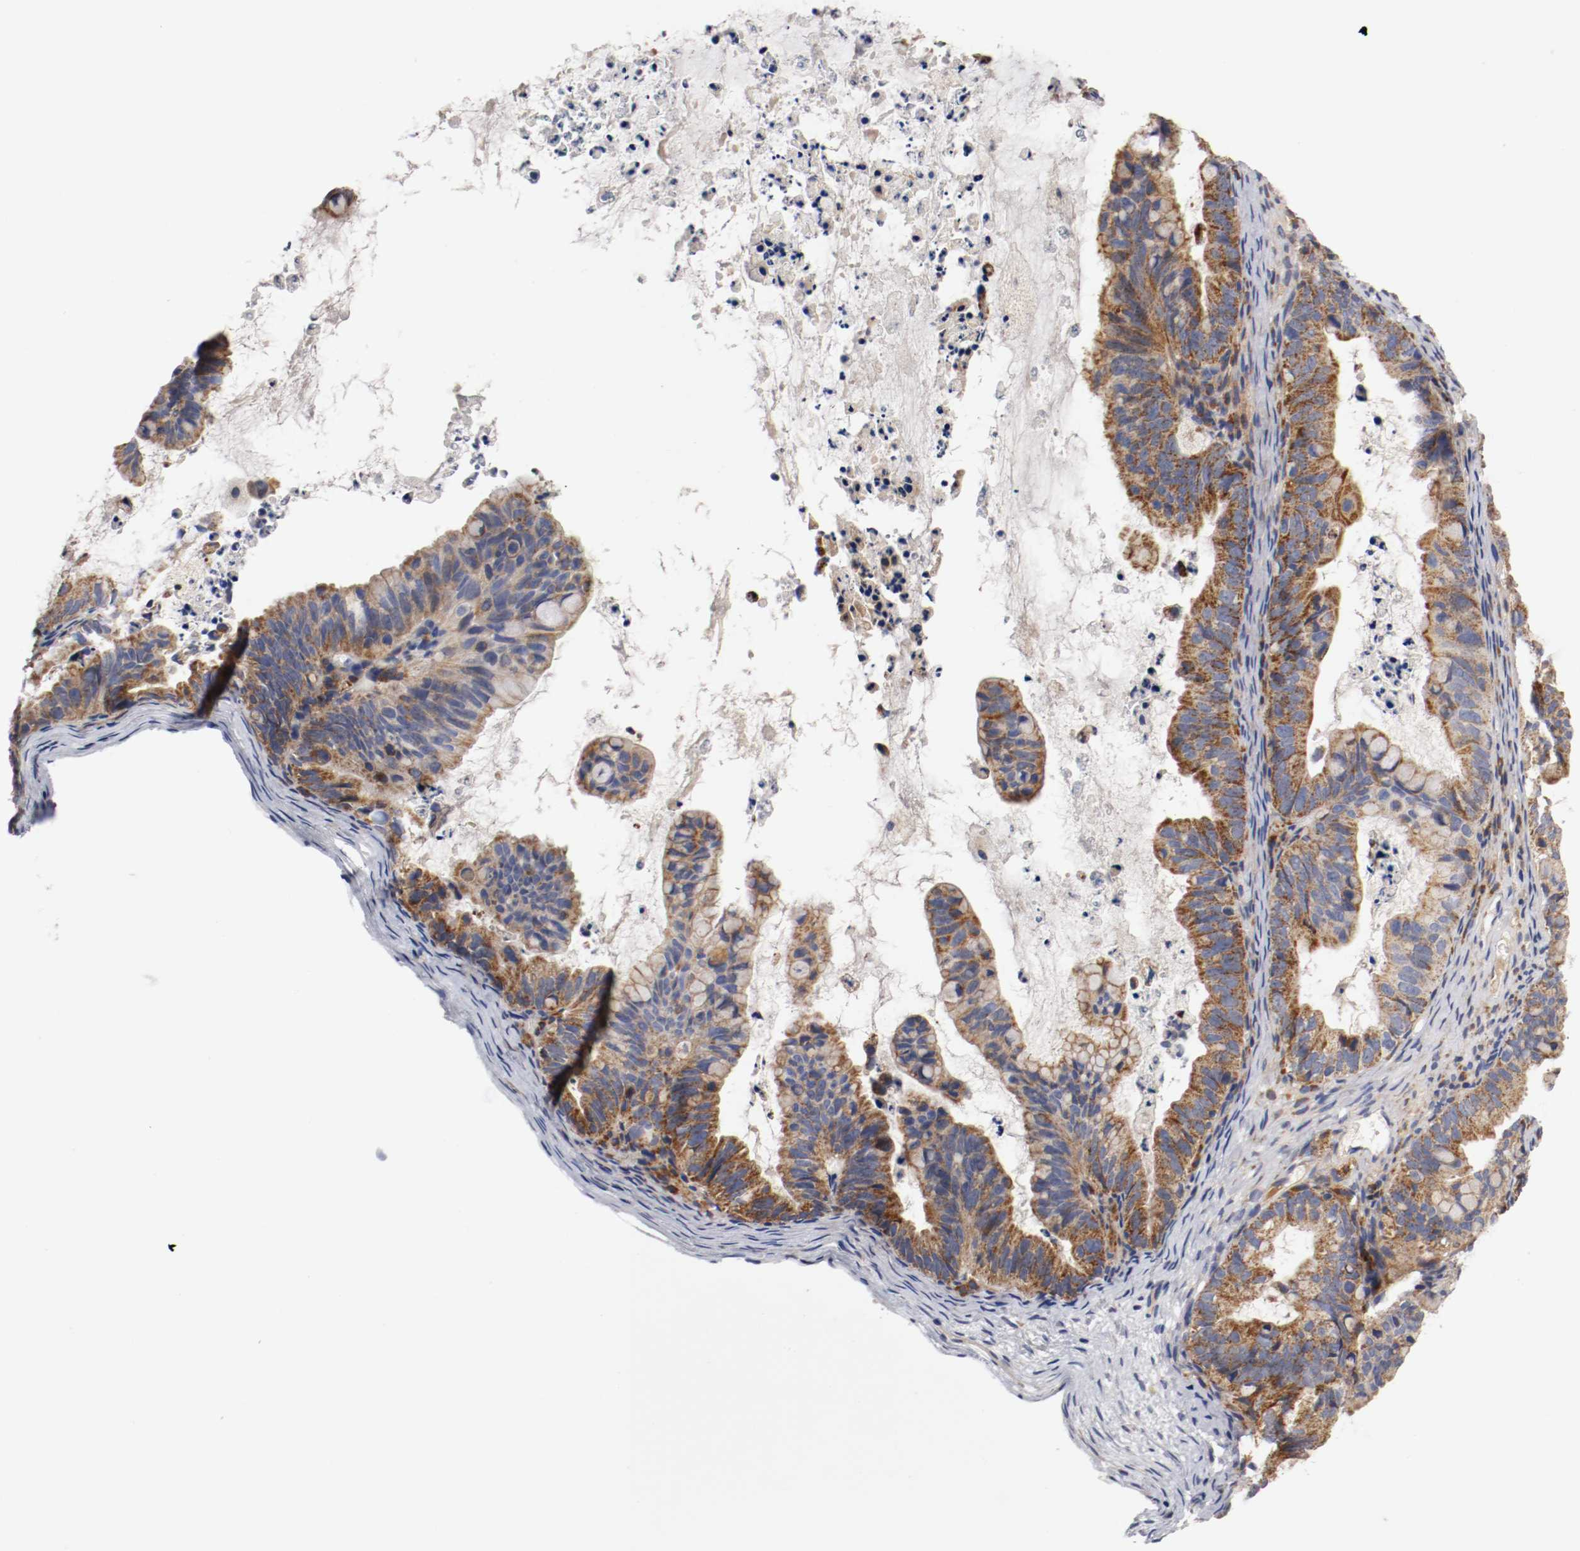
{"staining": {"intensity": "strong", "quantity": ">75%", "location": "cytoplasmic/membranous"}, "tissue": "ovarian cancer", "cell_type": "Tumor cells", "image_type": "cancer", "snomed": [{"axis": "morphology", "description": "Cystadenocarcinoma, mucinous, NOS"}, {"axis": "topography", "description": "Ovary"}], "caption": "Tumor cells show strong cytoplasmic/membranous positivity in approximately >75% of cells in ovarian mucinous cystadenocarcinoma.", "gene": "PCSK6", "patient": {"sex": "female", "age": 36}}